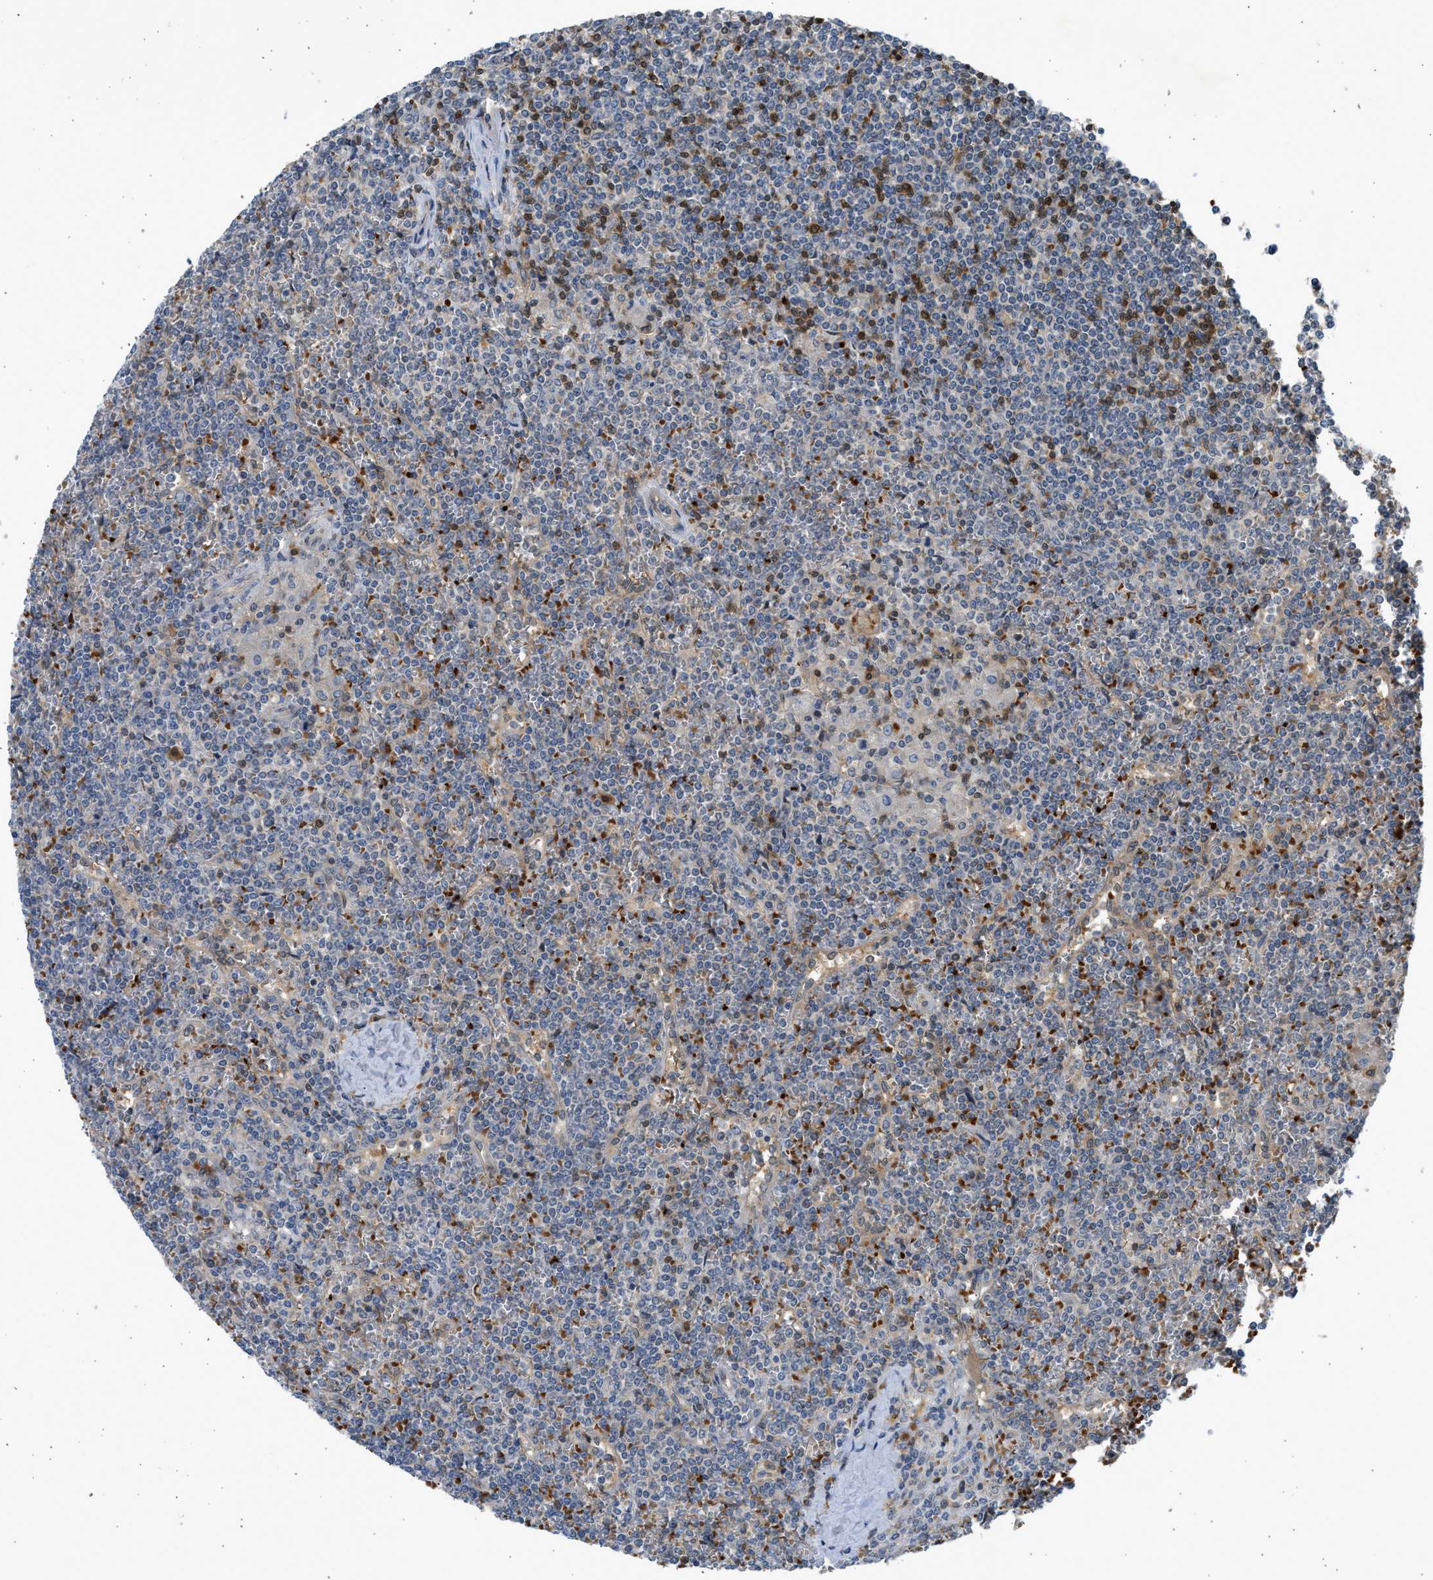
{"staining": {"intensity": "negative", "quantity": "none", "location": "none"}, "tissue": "lymphoma", "cell_type": "Tumor cells", "image_type": "cancer", "snomed": [{"axis": "morphology", "description": "Malignant lymphoma, non-Hodgkin's type, Low grade"}, {"axis": "topography", "description": "Spleen"}], "caption": "IHC micrograph of neoplastic tissue: lymphoma stained with DAB (3,3'-diaminobenzidine) shows no significant protein positivity in tumor cells. Brightfield microscopy of immunohistochemistry (IHC) stained with DAB (brown) and hematoxylin (blue), captured at high magnification.", "gene": "MAPK7", "patient": {"sex": "female", "age": 19}}